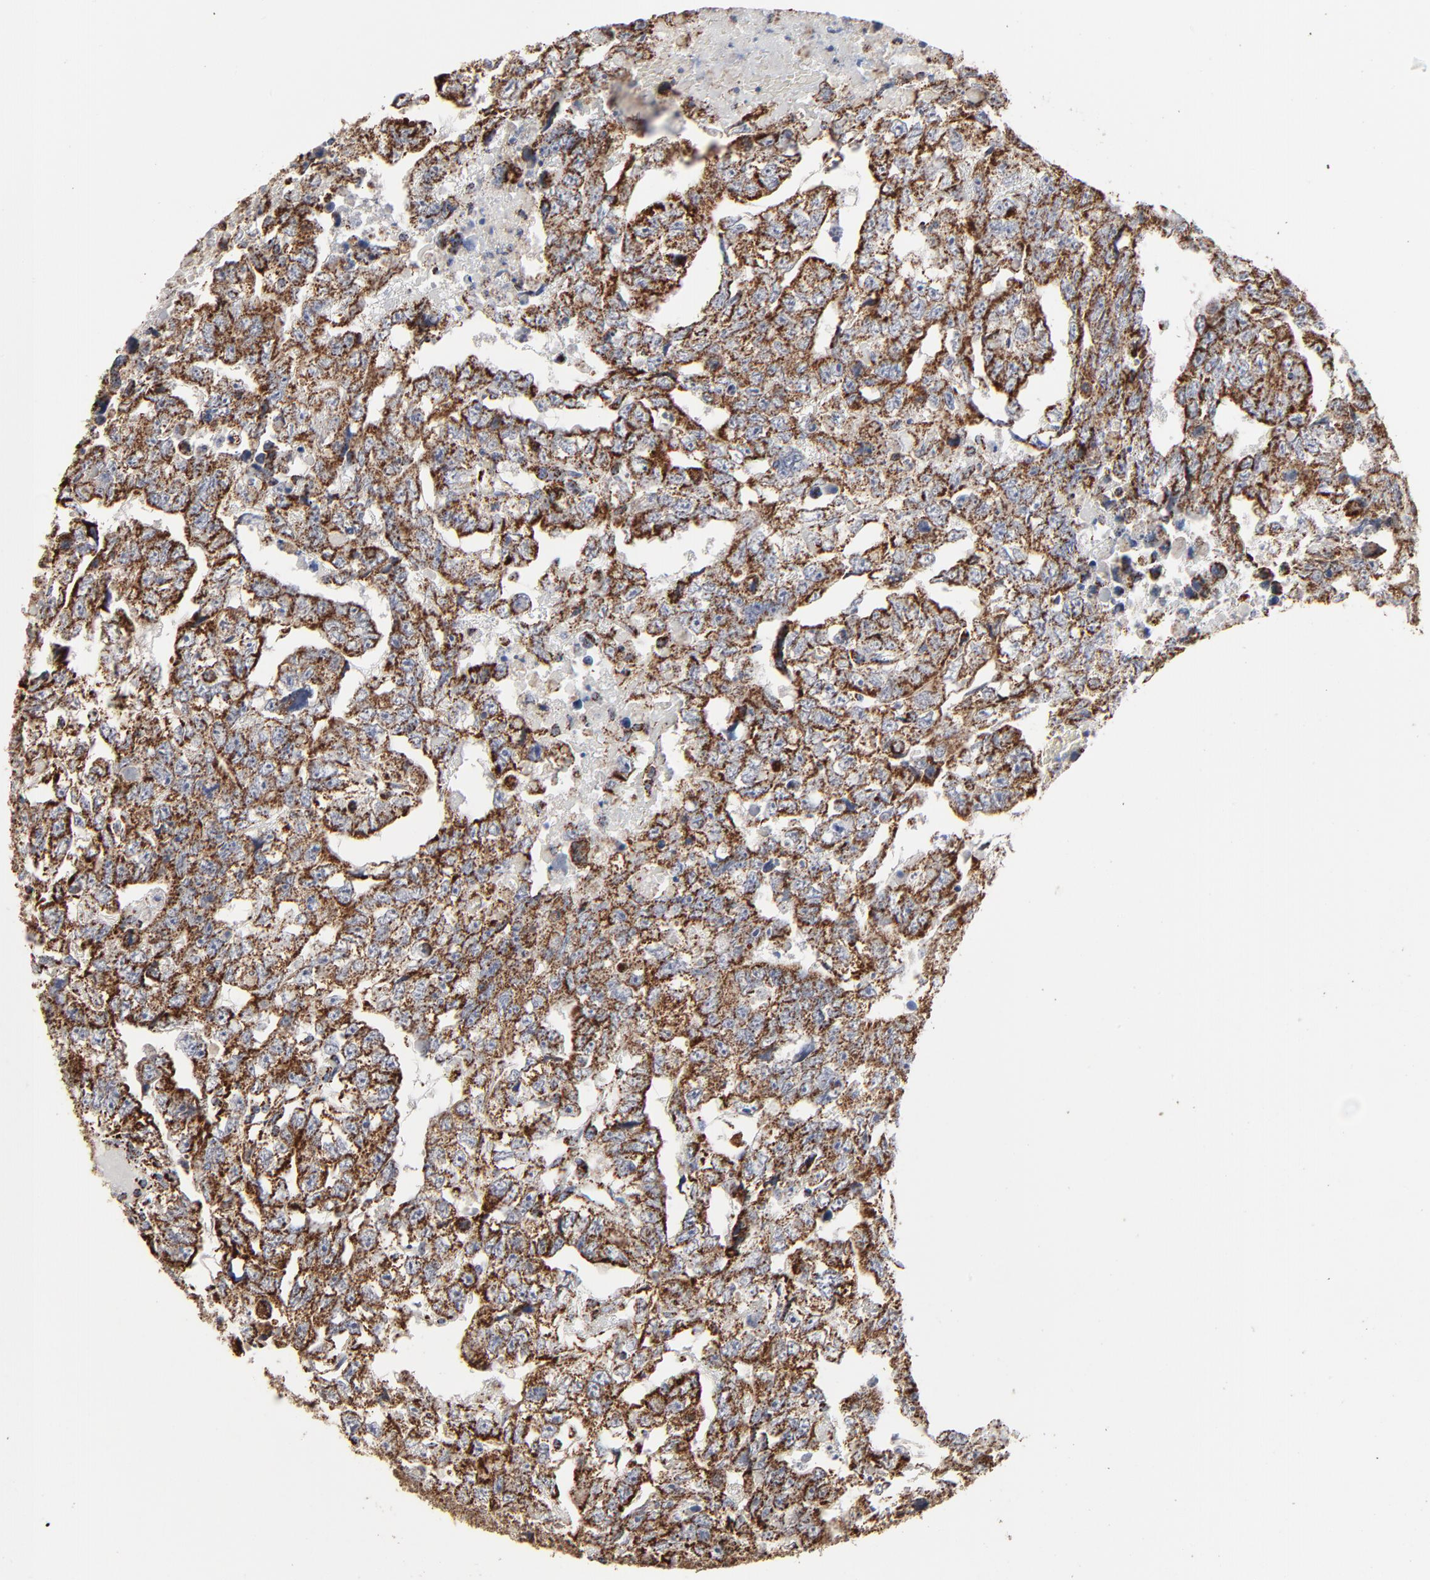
{"staining": {"intensity": "strong", "quantity": ">75%", "location": "cytoplasmic/membranous"}, "tissue": "testis cancer", "cell_type": "Tumor cells", "image_type": "cancer", "snomed": [{"axis": "morphology", "description": "Carcinoma, Embryonal, NOS"}, {"axis": "topography", "description": "Testis"}], "caption": "The immunohistochemical stain labels strong cytoplasmic/membranous positivity in tumor cells of testis cancer tissue.", "gene": "UQCRC1", "patient": {"sex": "male", "age": 36}}